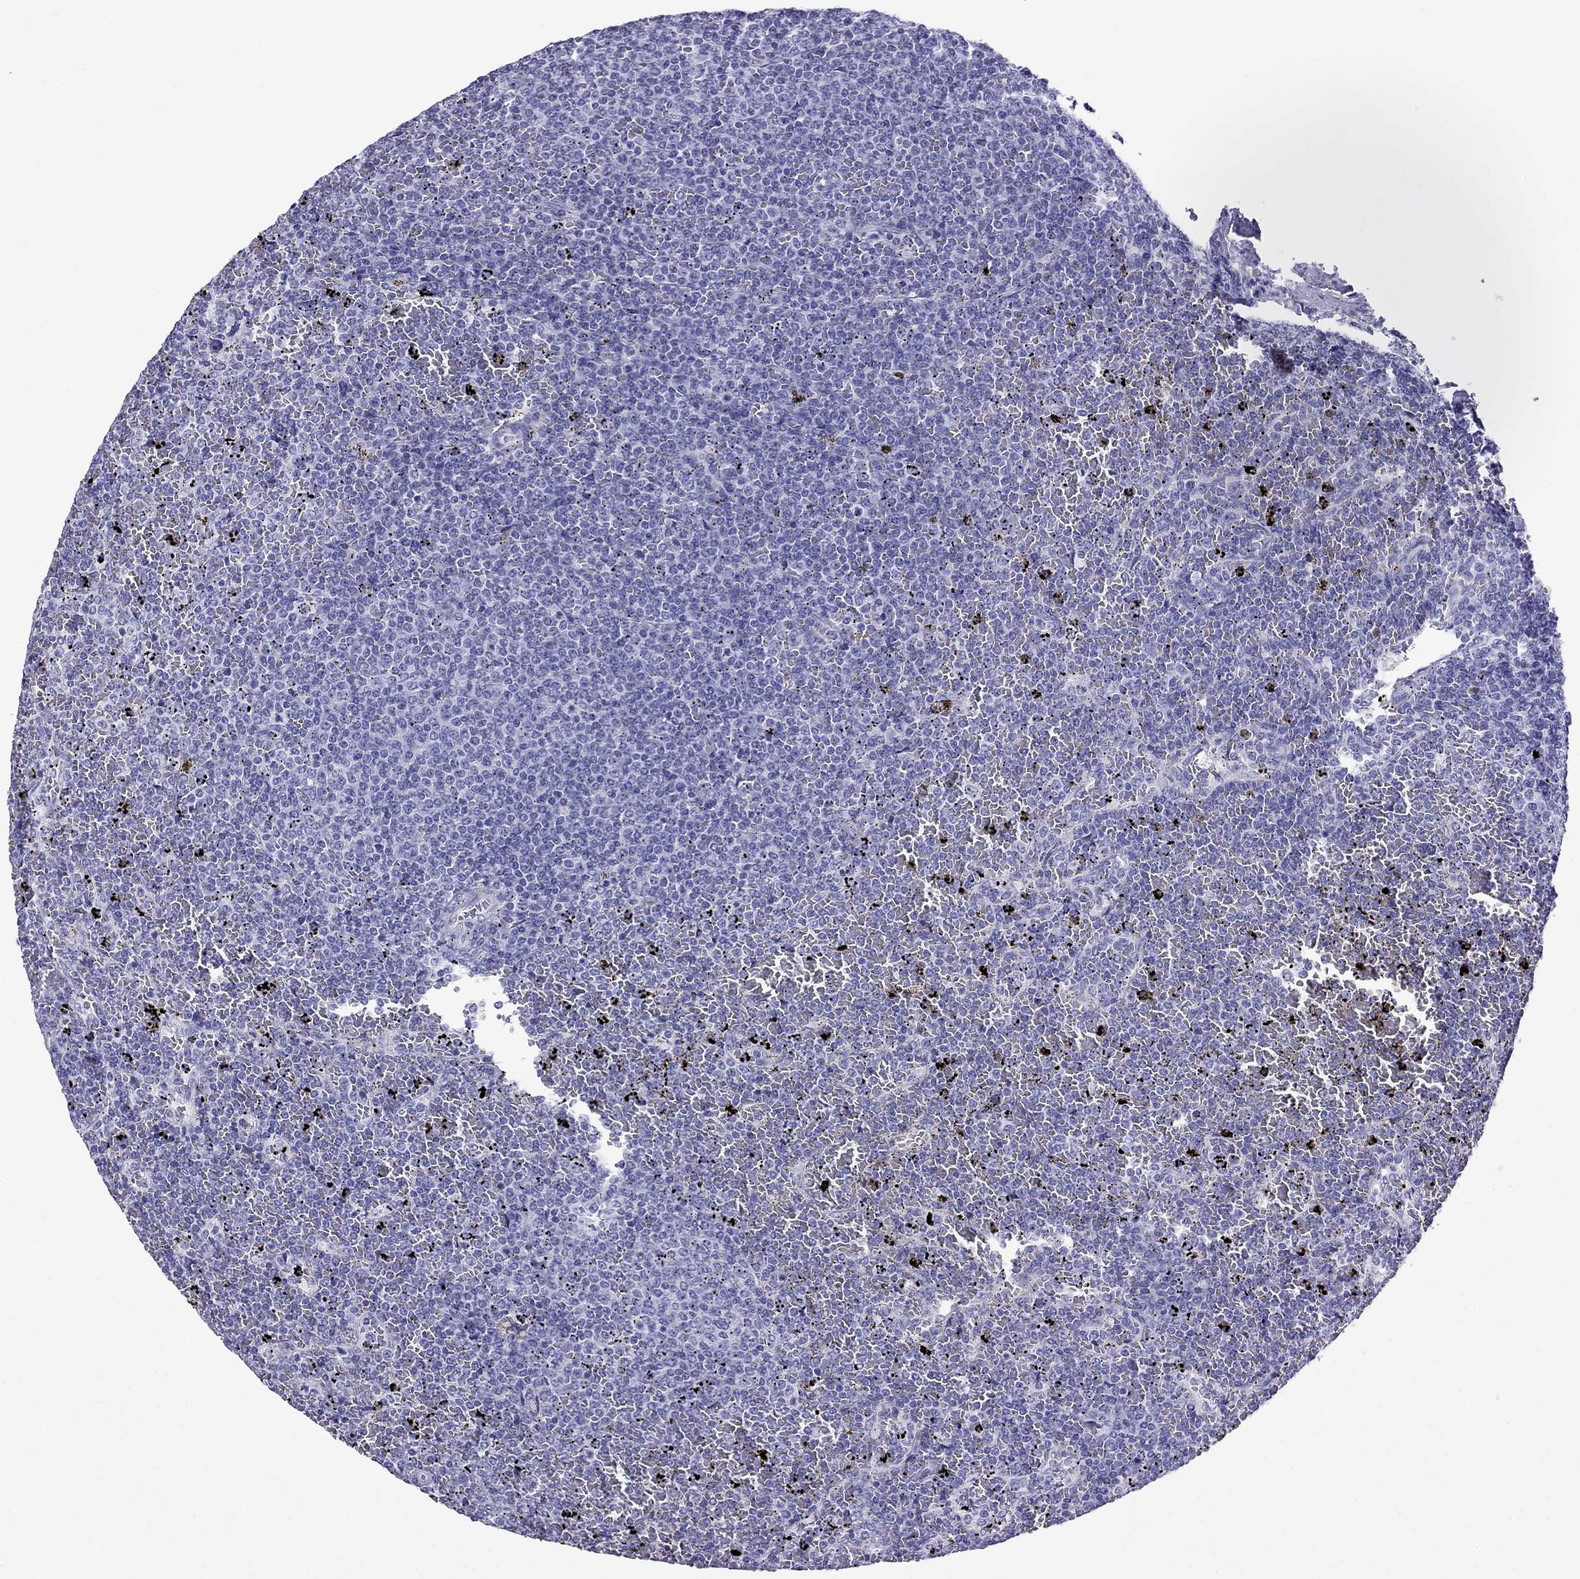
{"staining": {"intensity": "negative", "quantity": "none", "location": "none"}, "tissue": "lymphoma", "cell_type": "Tumor cells", "image_type": "cancer", "snomed": [{"axis": "morphology", "description": "Malignant lymphoma, non-Hodgkin's type, Low grade"}, {"axis": "topography", "description": "Spleen"}], "caption": "The histopathology image demonstrates no staining of tumor cells in lymphoma. Nuclei are stained in blue.", "gene": "ARR3", "patient": {"sex": "female", "age": 77}}